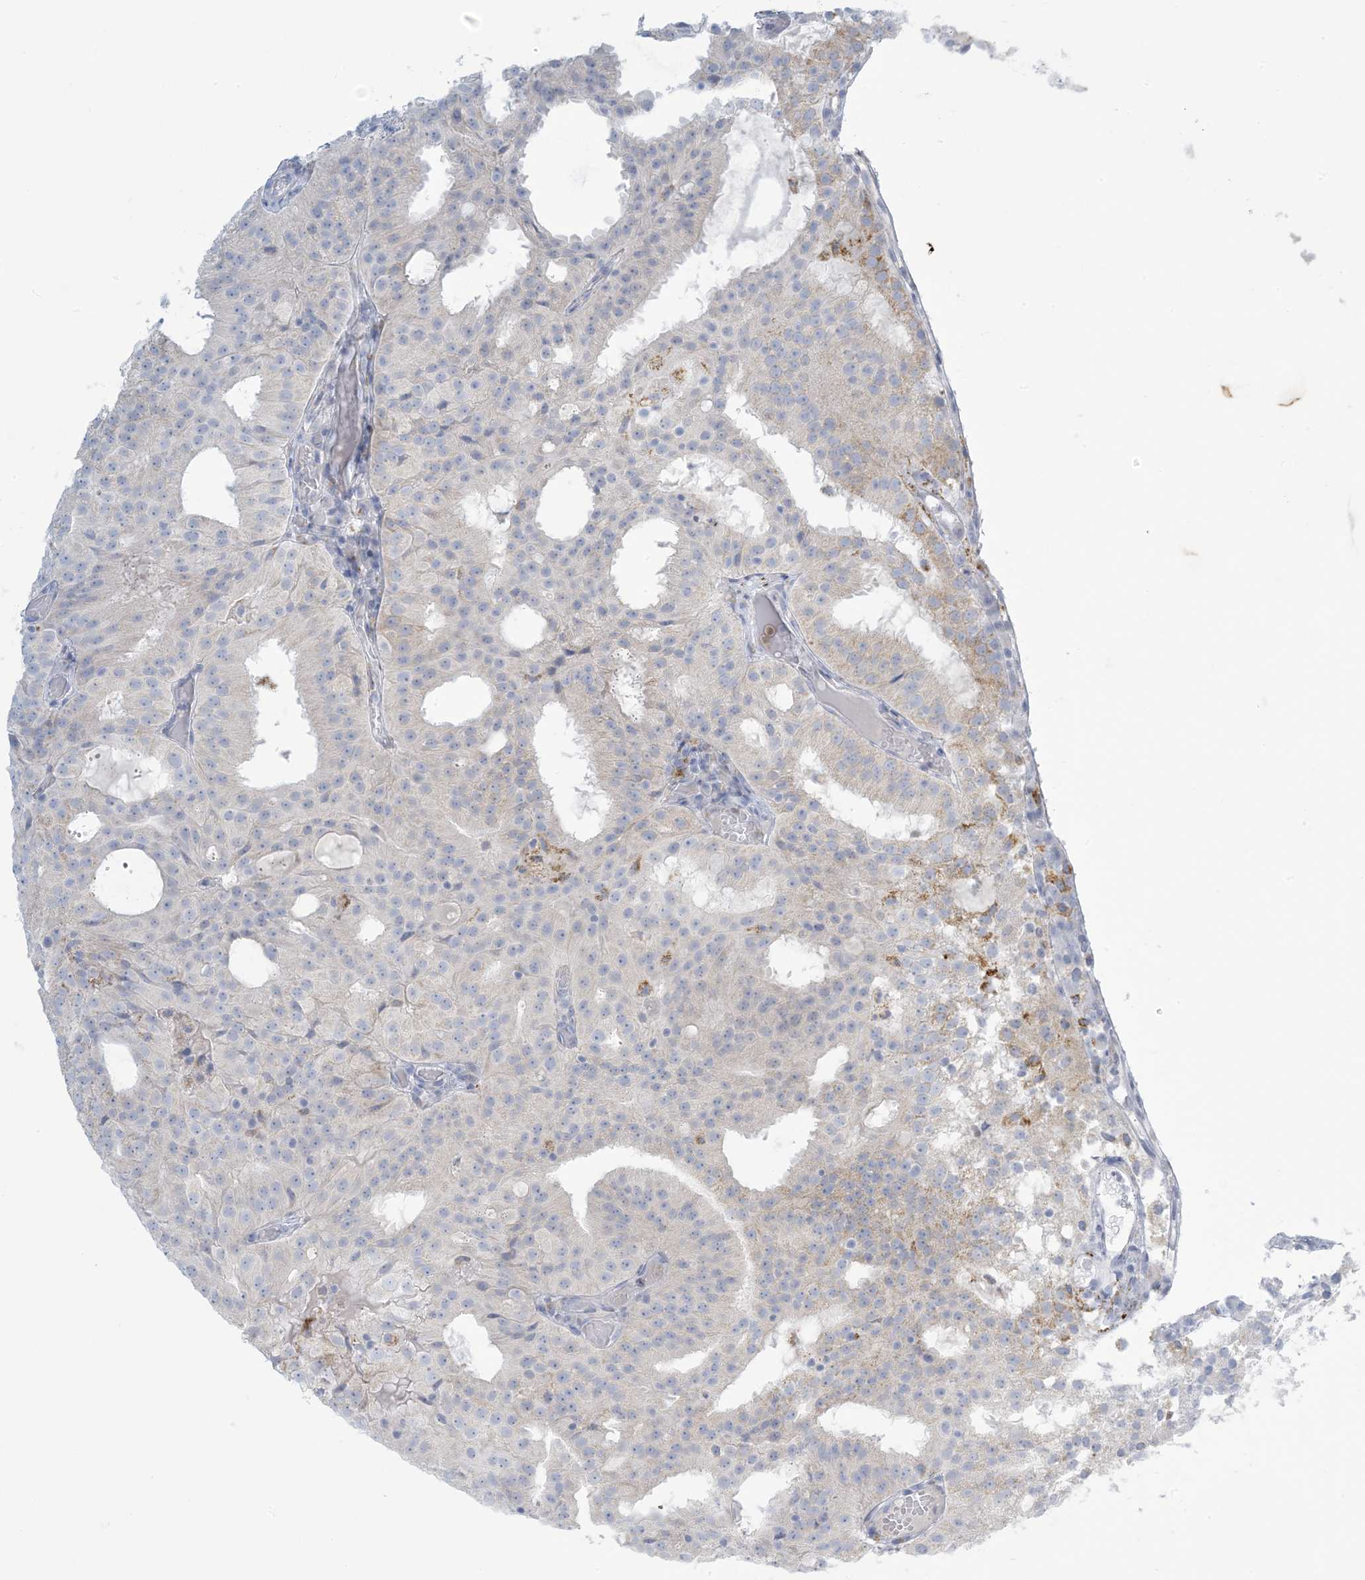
{"staining": {"intensity": "weak", "quantity": "<25%", "location": "cytoplasmic/membranous"}, "tissue": "prostate cancer", "cell_type": "Tumor cells", "image_type": "cancer", "snomed": [{"axis": "morphology", "description": "Adenocarcinoma, Medium grade"}, {"axis": "topography", "description": "Prostate"}], "caption": "DAB (3,3'-diaminobenzidine) immunohistochemical staining of human medium-grade adenocarcinoma (prostate) displays no significant staining in tumor cells.", "gene": "ZDHHC4", "patient": {"sex": "male", "age": 88}}